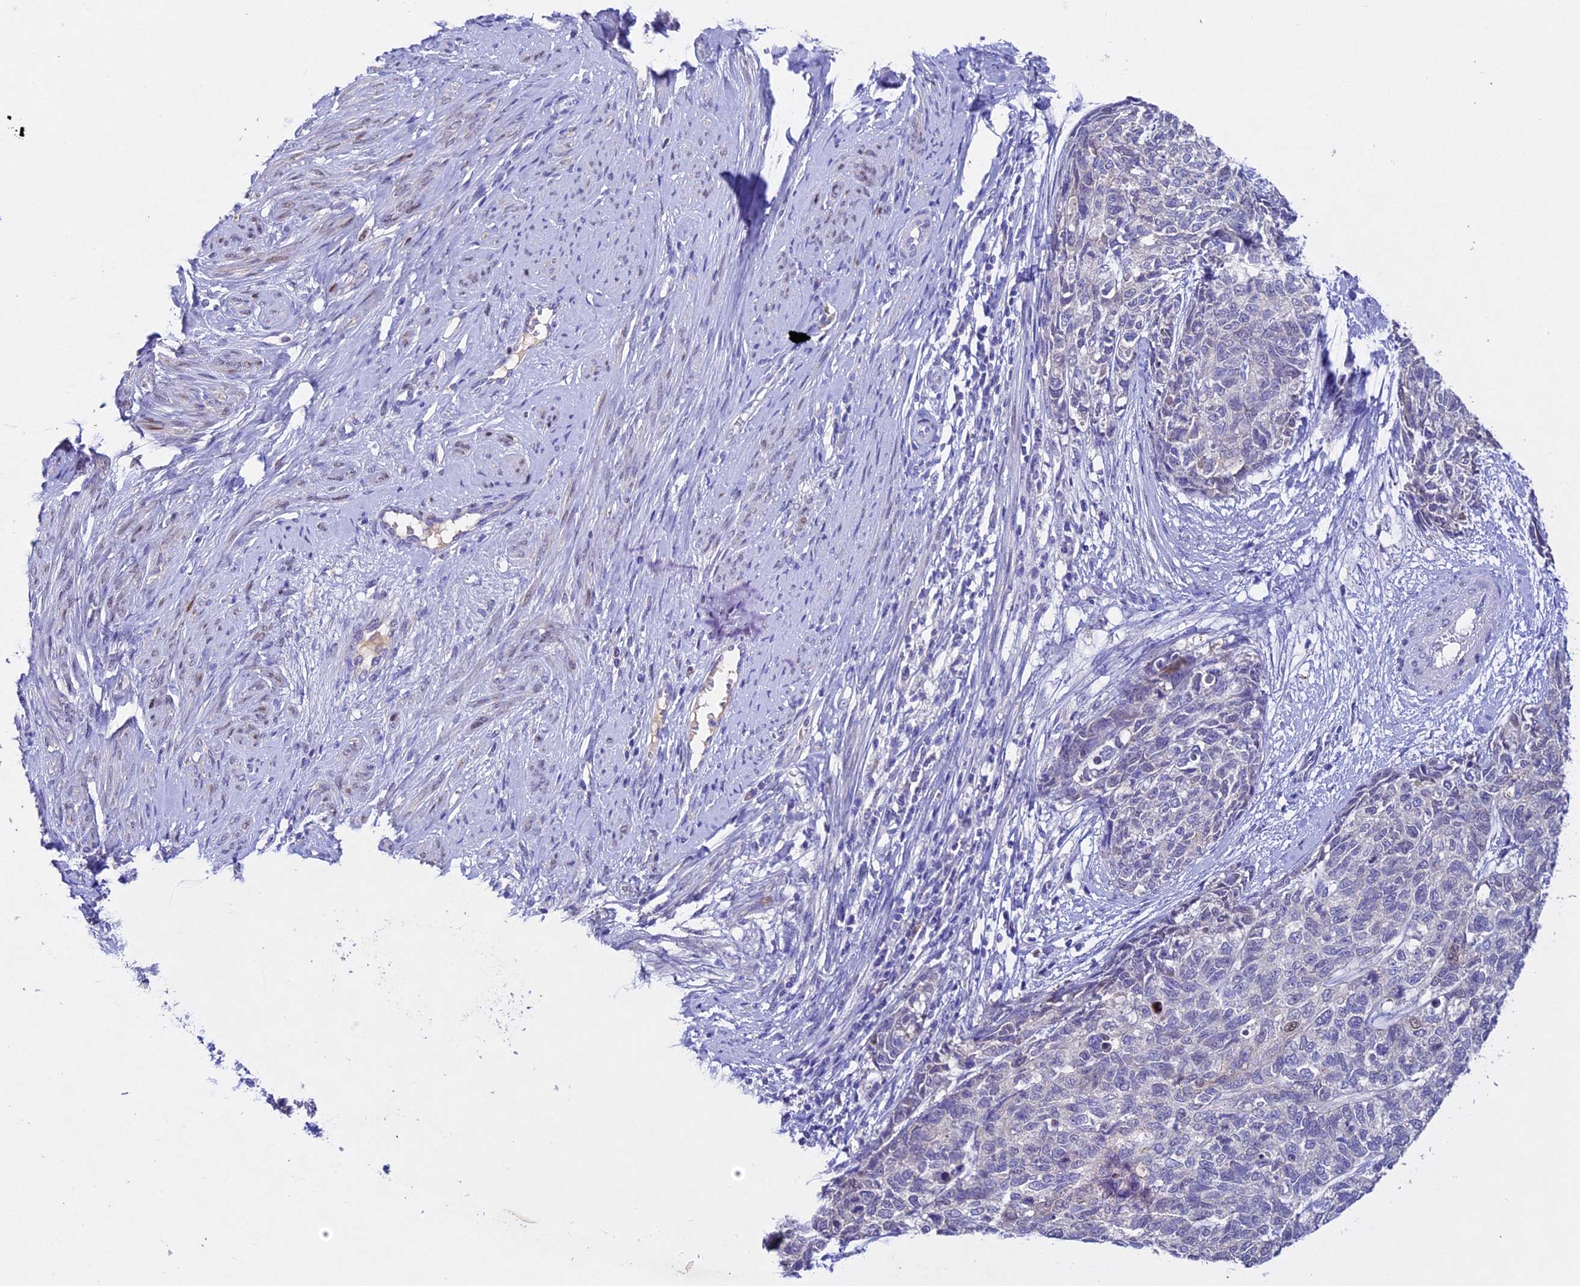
{"staining": {"intensity": "negative", "quantity": "none", "location": "none"}, "tissue": "cervical cancer", "cell_type": "Tumor cells", "image_type": "cancer", "snomed": [{"axis": "morphology", "description": "Squamous cell carcinoma, NOS"}, {"axis": "topography", "description": "Cervix"}], "caption": "This is a photomicrograph of immunohistochemistry staining of cervical squamous cell carcinoma, which shows no staining in tumor cells.", "gene": "TGDS", "patient": {"sex": "female", "age": 63}}